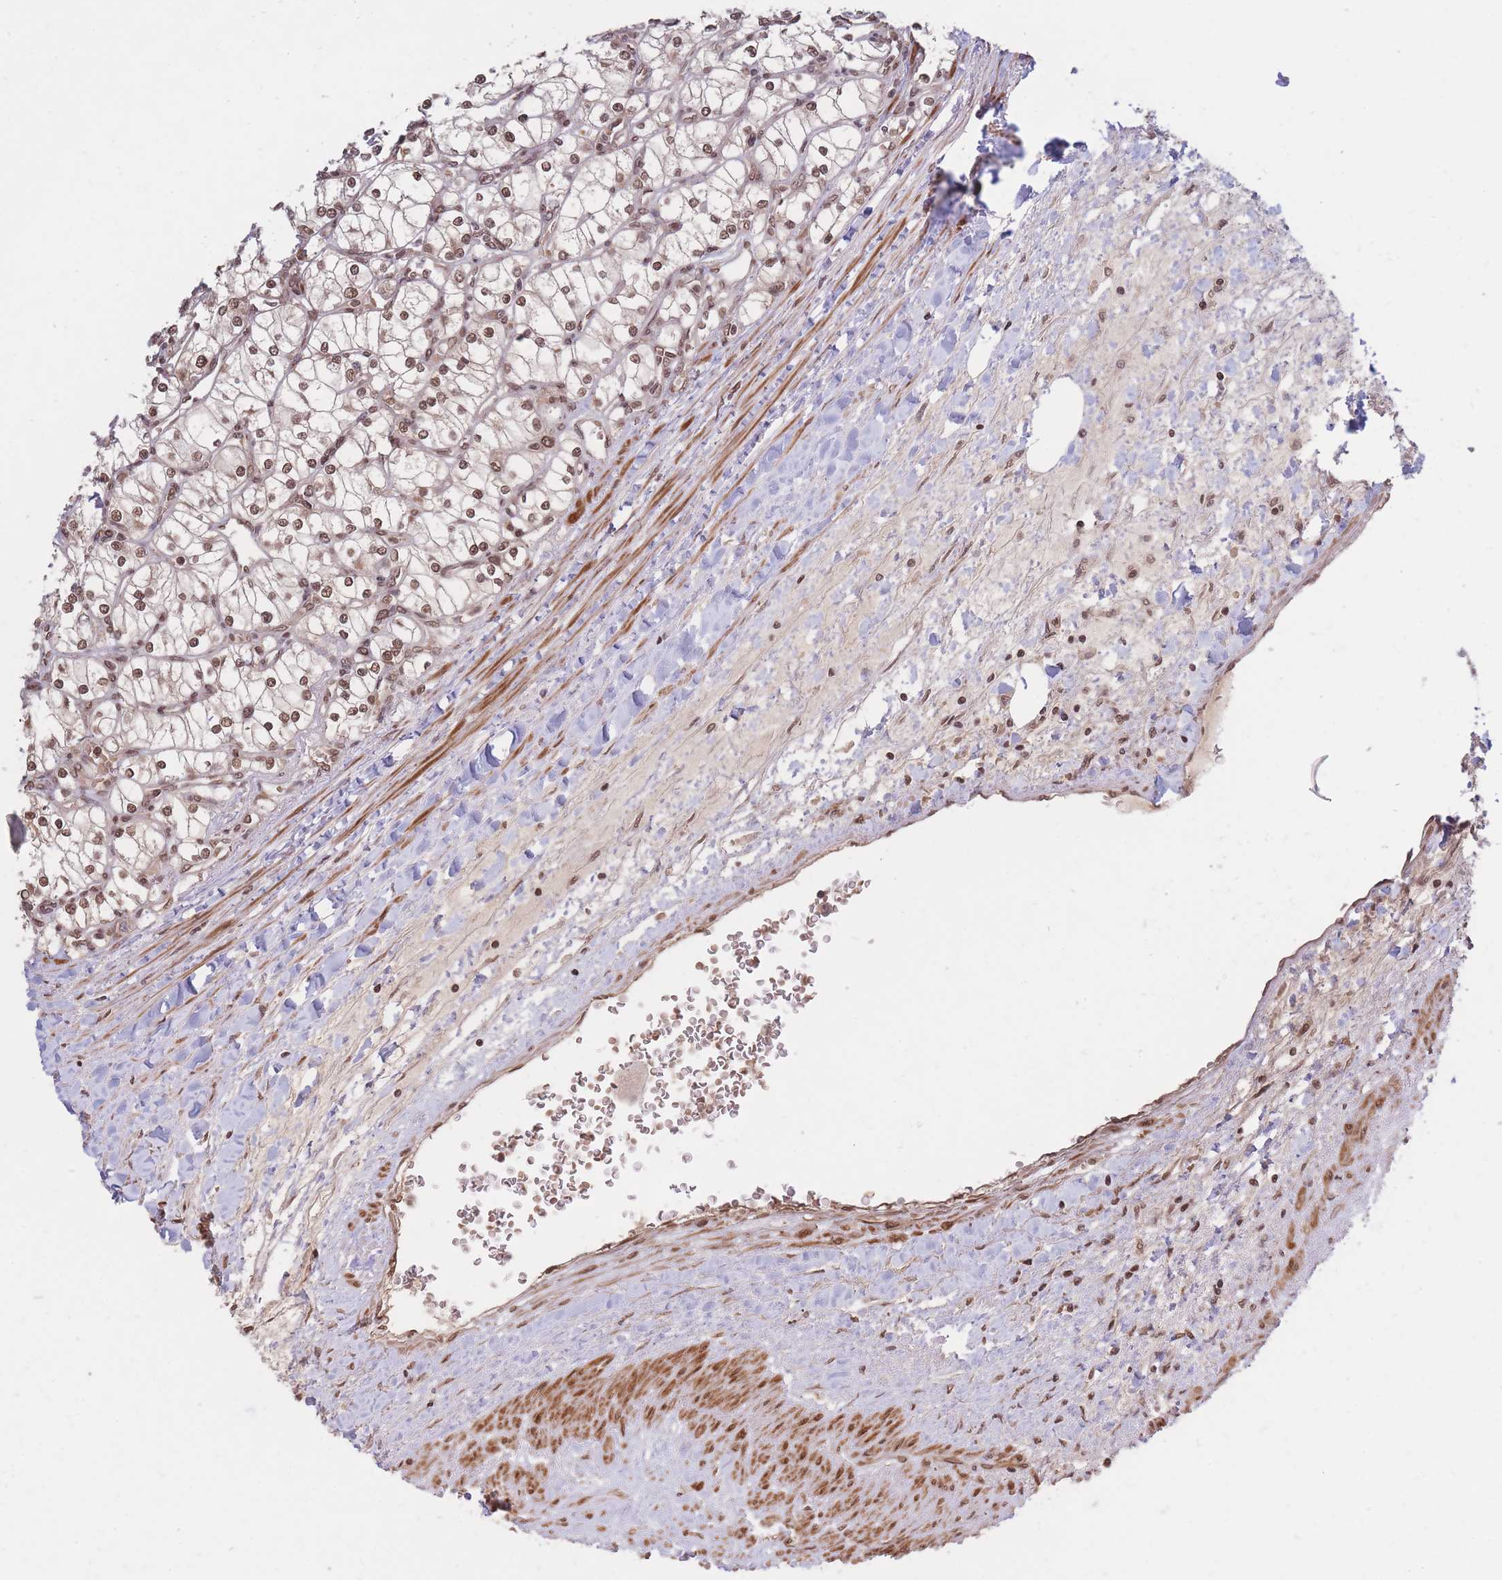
{"staining": {"intensity": "moderate", "quantity": ">75%", "location": "nuclear"}, "tissue": "renal cancer", "cell_type": "Tumor cells", "image_type": "cancer", "snomed": [{"axis": "morphology", "description": "Adenocarcinoma, NOS"}, {"axis": "topography", "description": "Kidney"}], "caption": "Tumor cells display medium levels of moderate nuclear positivity in approximately >75% of cells in renal cancer. (DAB (3,3'-diaminobenzidine) = brown stain, brightfield microscopy at high magnification).", "gene": "SRA1", "patient": {"sex": "male", "age": 80}}